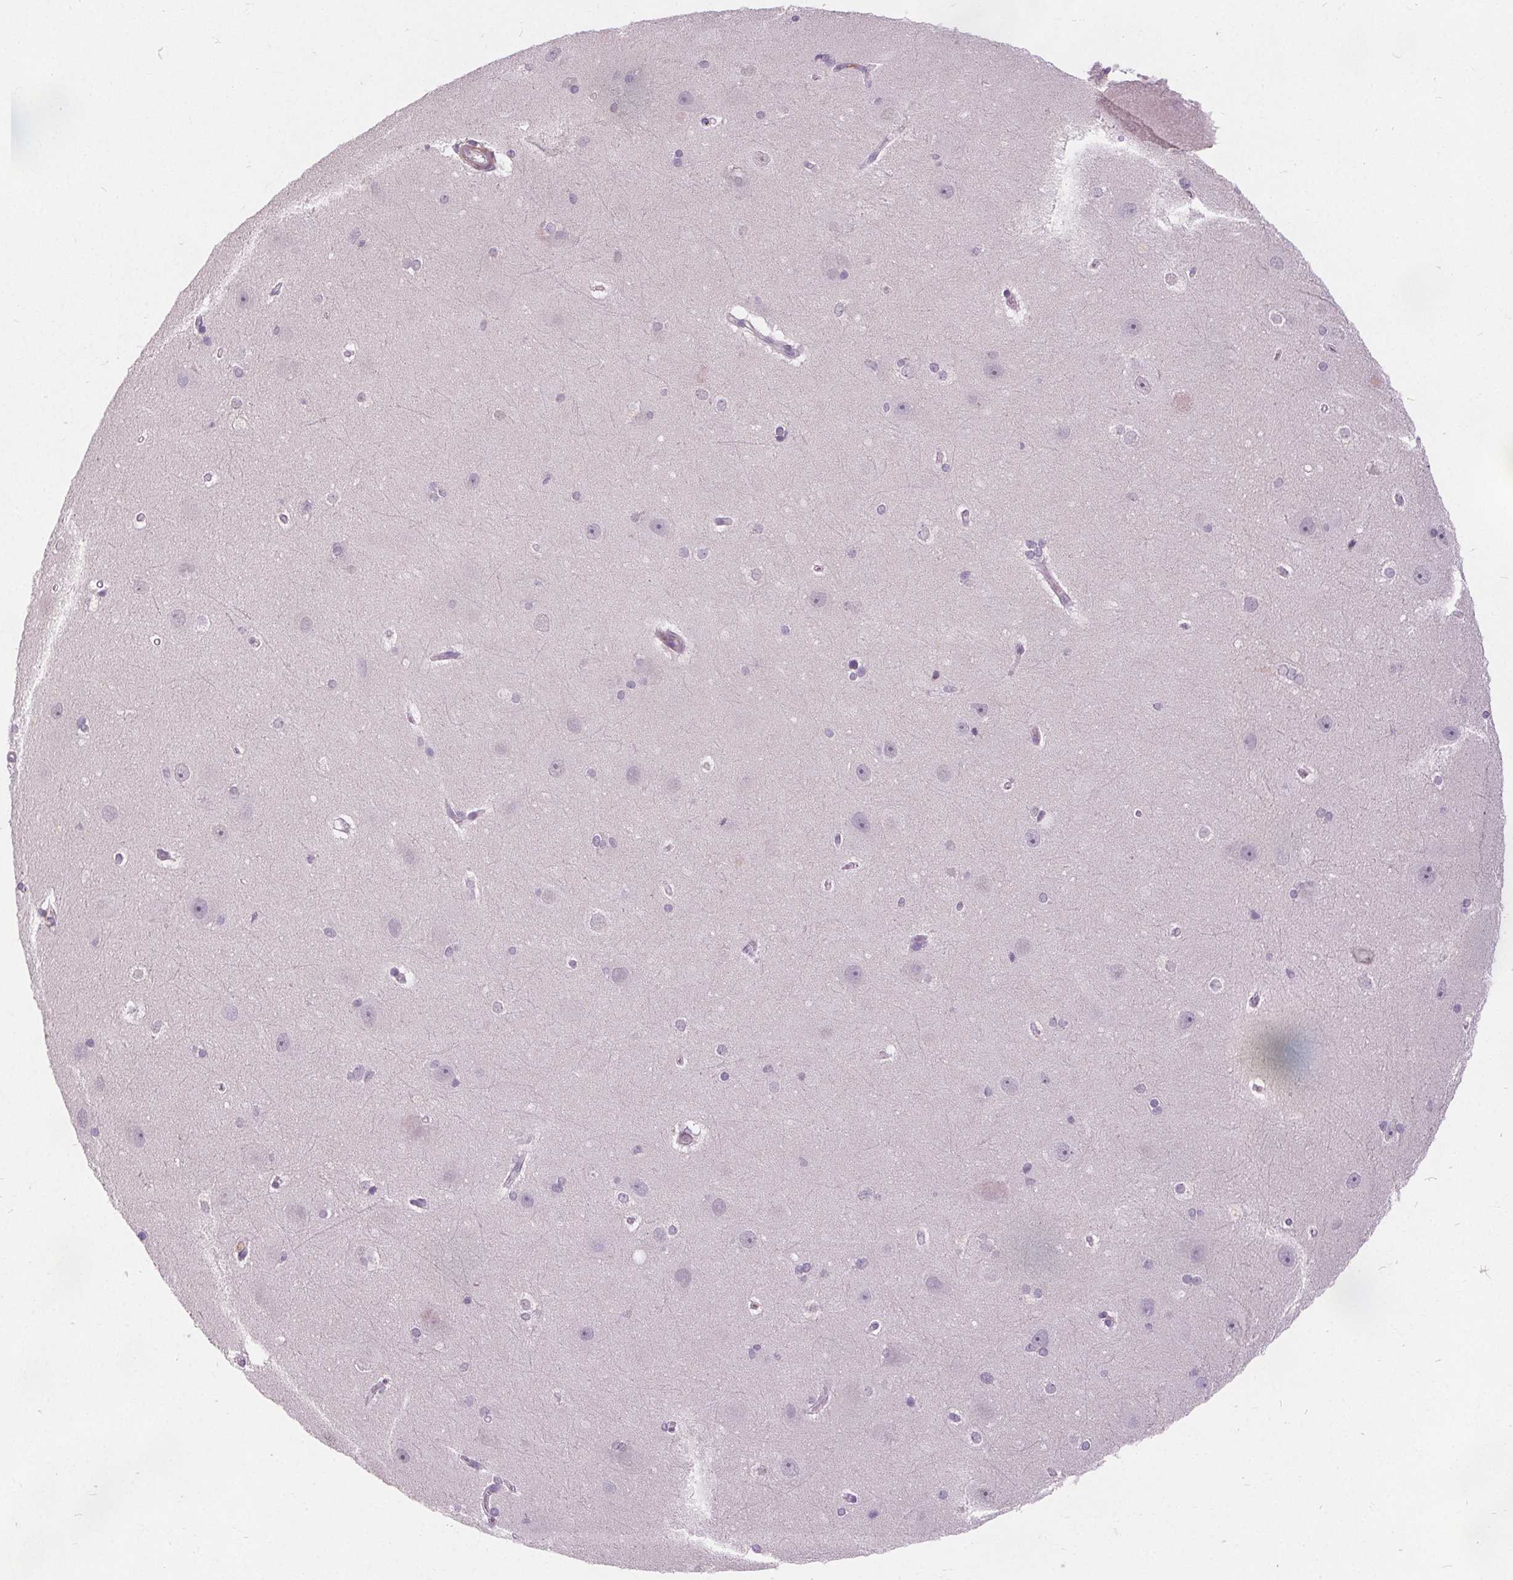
{"staining": {"intensity": "negative", "quantity": "none", "location": "none"}, "tissue": "hippocampus", "cell_type": "Glial cells", "image_type": "normal", "snomed": [{"axis": "morphology", "description": "Normal tissue, NOS"}, {"axis": "topography", "description": "Cerebral cortex"}, {"axis": "topography", "description": "Hippocampus"}], "caption": "This is a micrograph of immunohistochemistry staining of normal hippocampus, which shows no expression in glial cells.", "gene": "ISLR2", "patient": {"sex": "female", "age": 19}}